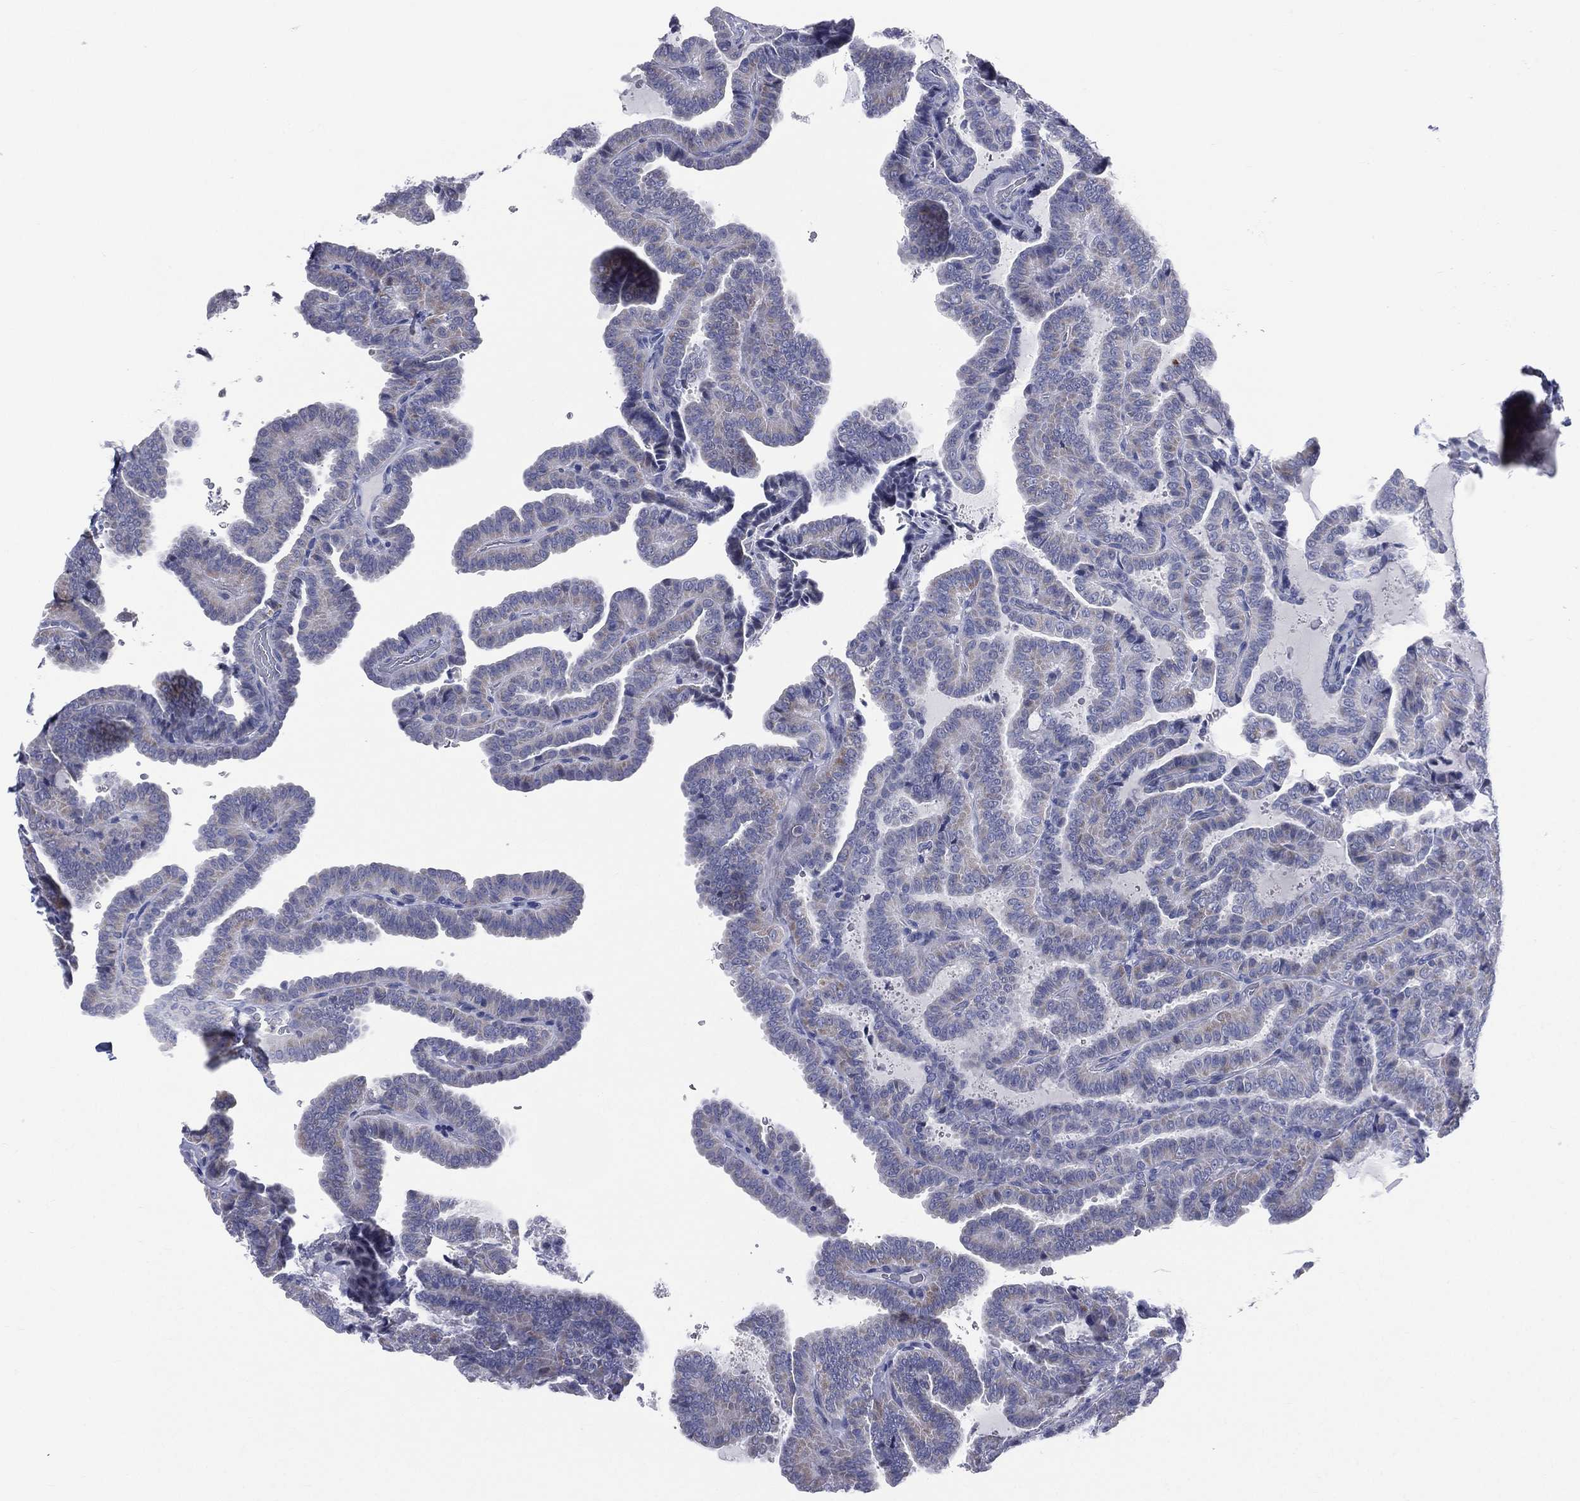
{"staining": {"intensity": "negative", "quantity": "none", "location": "none"}, "tissue": "thyroid cancer", "cell_type": "Tumor cells", "image_type": "cancer", "snomed": [{"axis": "morphology", "description": "Papillary adenocarcinoma, NOS"}, {"axis": "topography", "description": "Thyroid gland"}], "caption": "This is an immunohistochemistry (IHC) histopathology image of papillary adenocarcinoma (thyroid). There is no staining in tumor cells.", "gene": "AKAP3", "patient": {"sex": "female", "age": 39}}